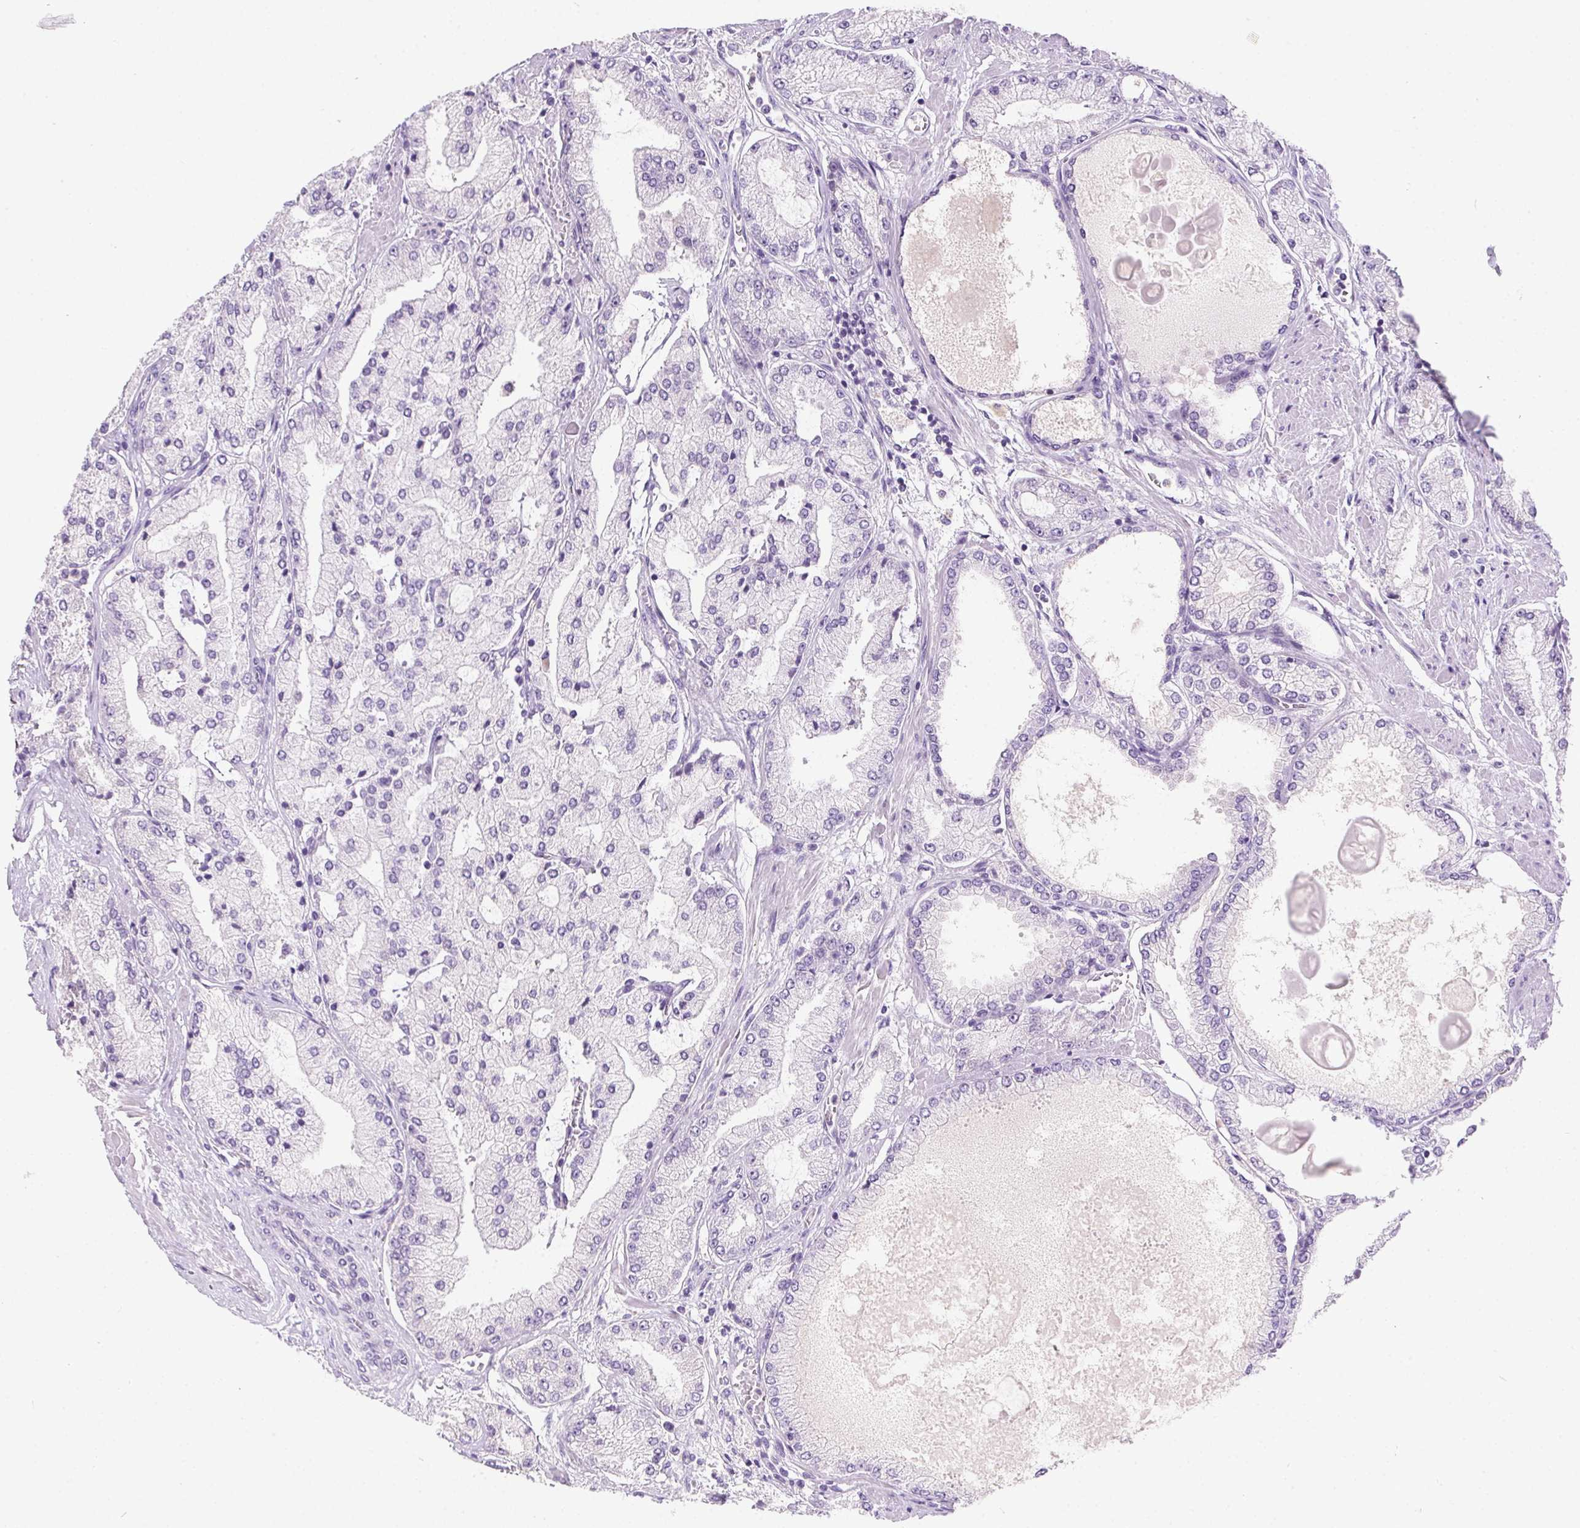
{"staining": {"intensity": "negative", "quantity": "none", "location": "none"}, "tissue": "prostate cancer", "cell_type": "Tumor cells", "image_type": "cancer", "snomed": [{"axis": "morphology", "description": "Adenocarcinoma, High grade"}, {"axis": "topography", "description": "Prostate"}], "caption": "This micrograph is of prostate cancer stained with immunohistochemistry to label a protein in brown with the nuclei are counter-stained blue. There is no expression in tumor cells.", "gene": "SSTR4", "patient": {"sex": "male", "age": 68}}